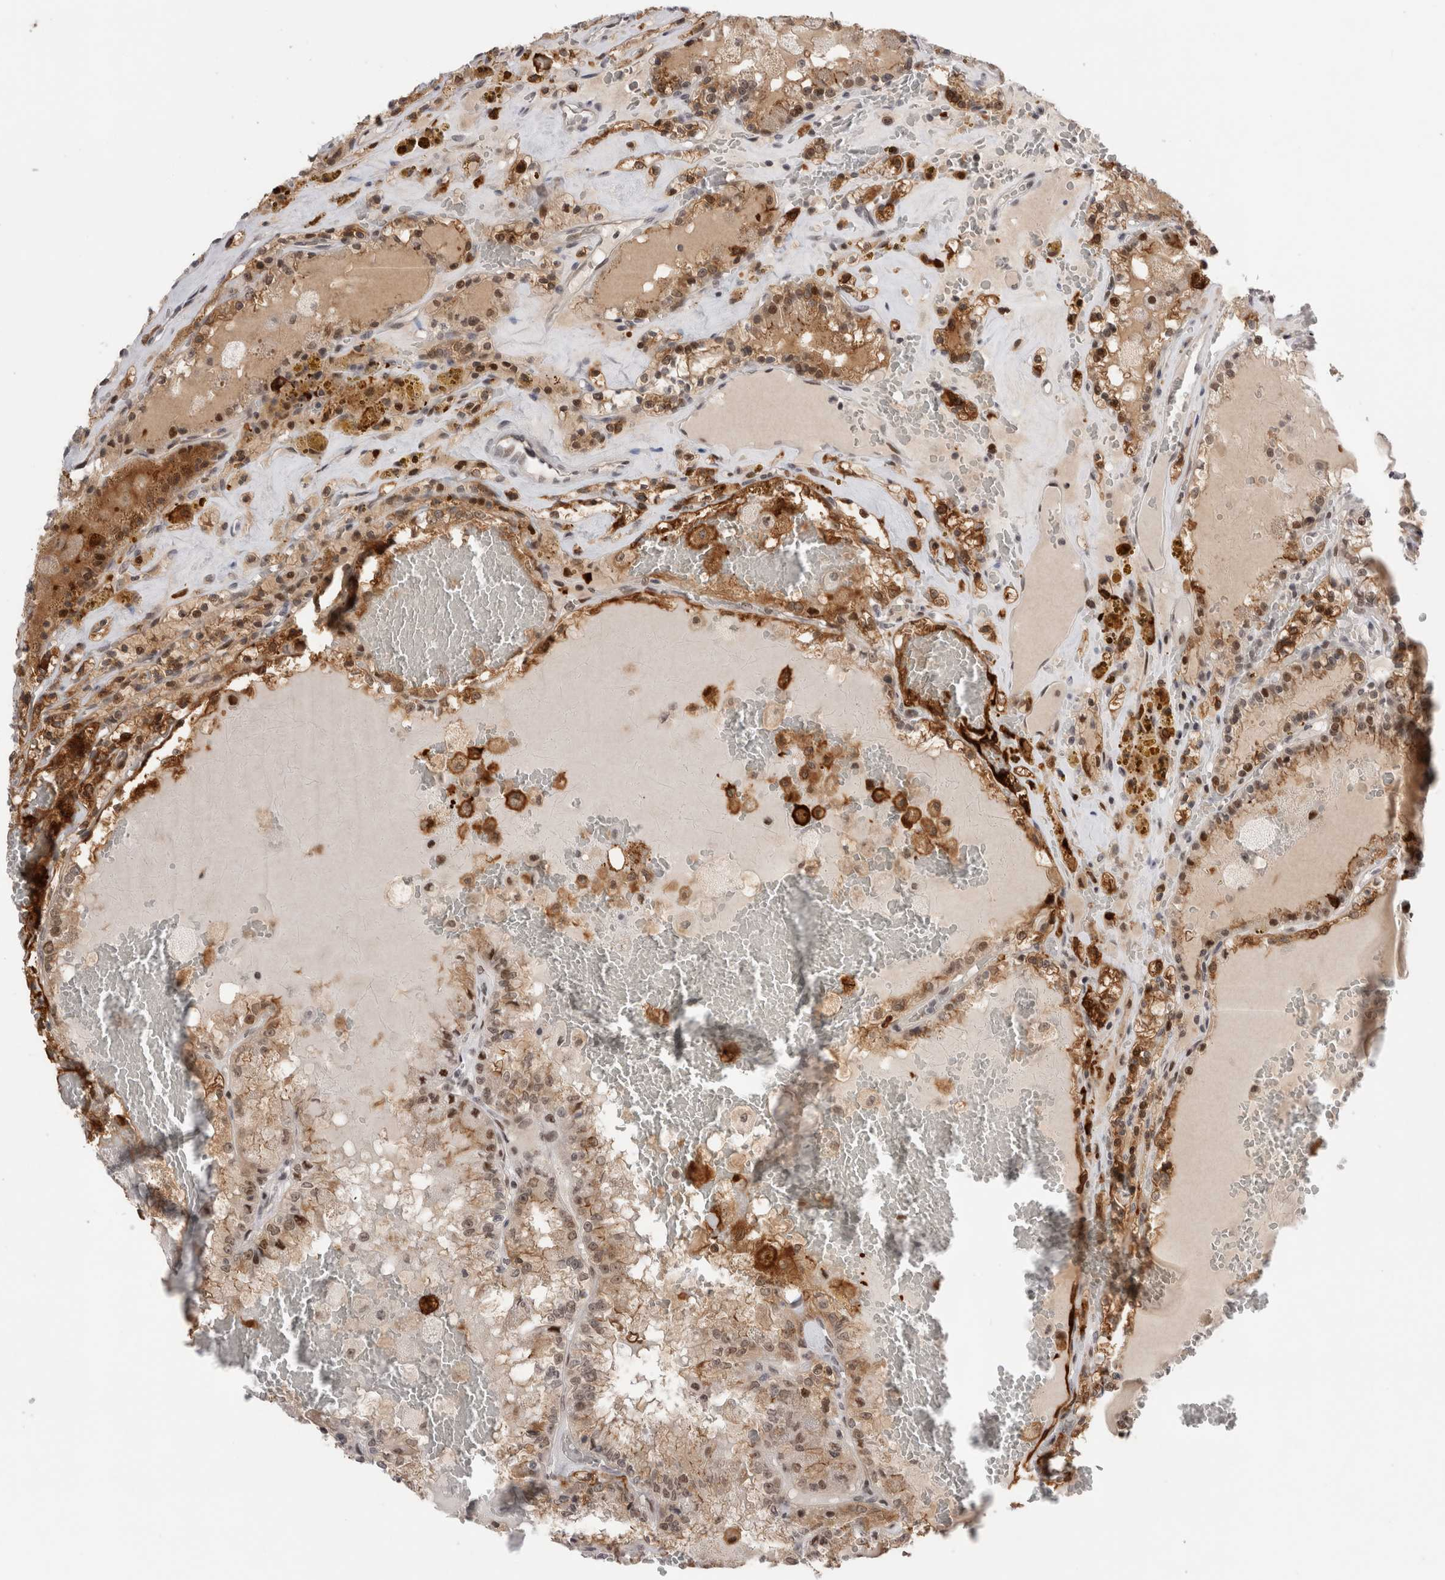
{"staining": {"intensity": "moderate", "quantity": "25%-75%", "location": "cytoplasmic/membranous,nuclear"}, "tissue": "renal cancer", "cell_type": "Tumor cells", "image_type": "cancer", "snomed": [{"axis": "morphology", "description": "Adenocarcinoma, NOS"}, {"axis": "topography", "description": "Kidney"}], "caption": "Immunohistochemical staining of human renal cancer (adenocarcinoma) reveals moderate cytoplasmic/membranous and nuclear protein staining in approximately 25%-75% of tumor cells.", "gene": "ZNF521", "patient": {"sex": "female", "age": 56}}